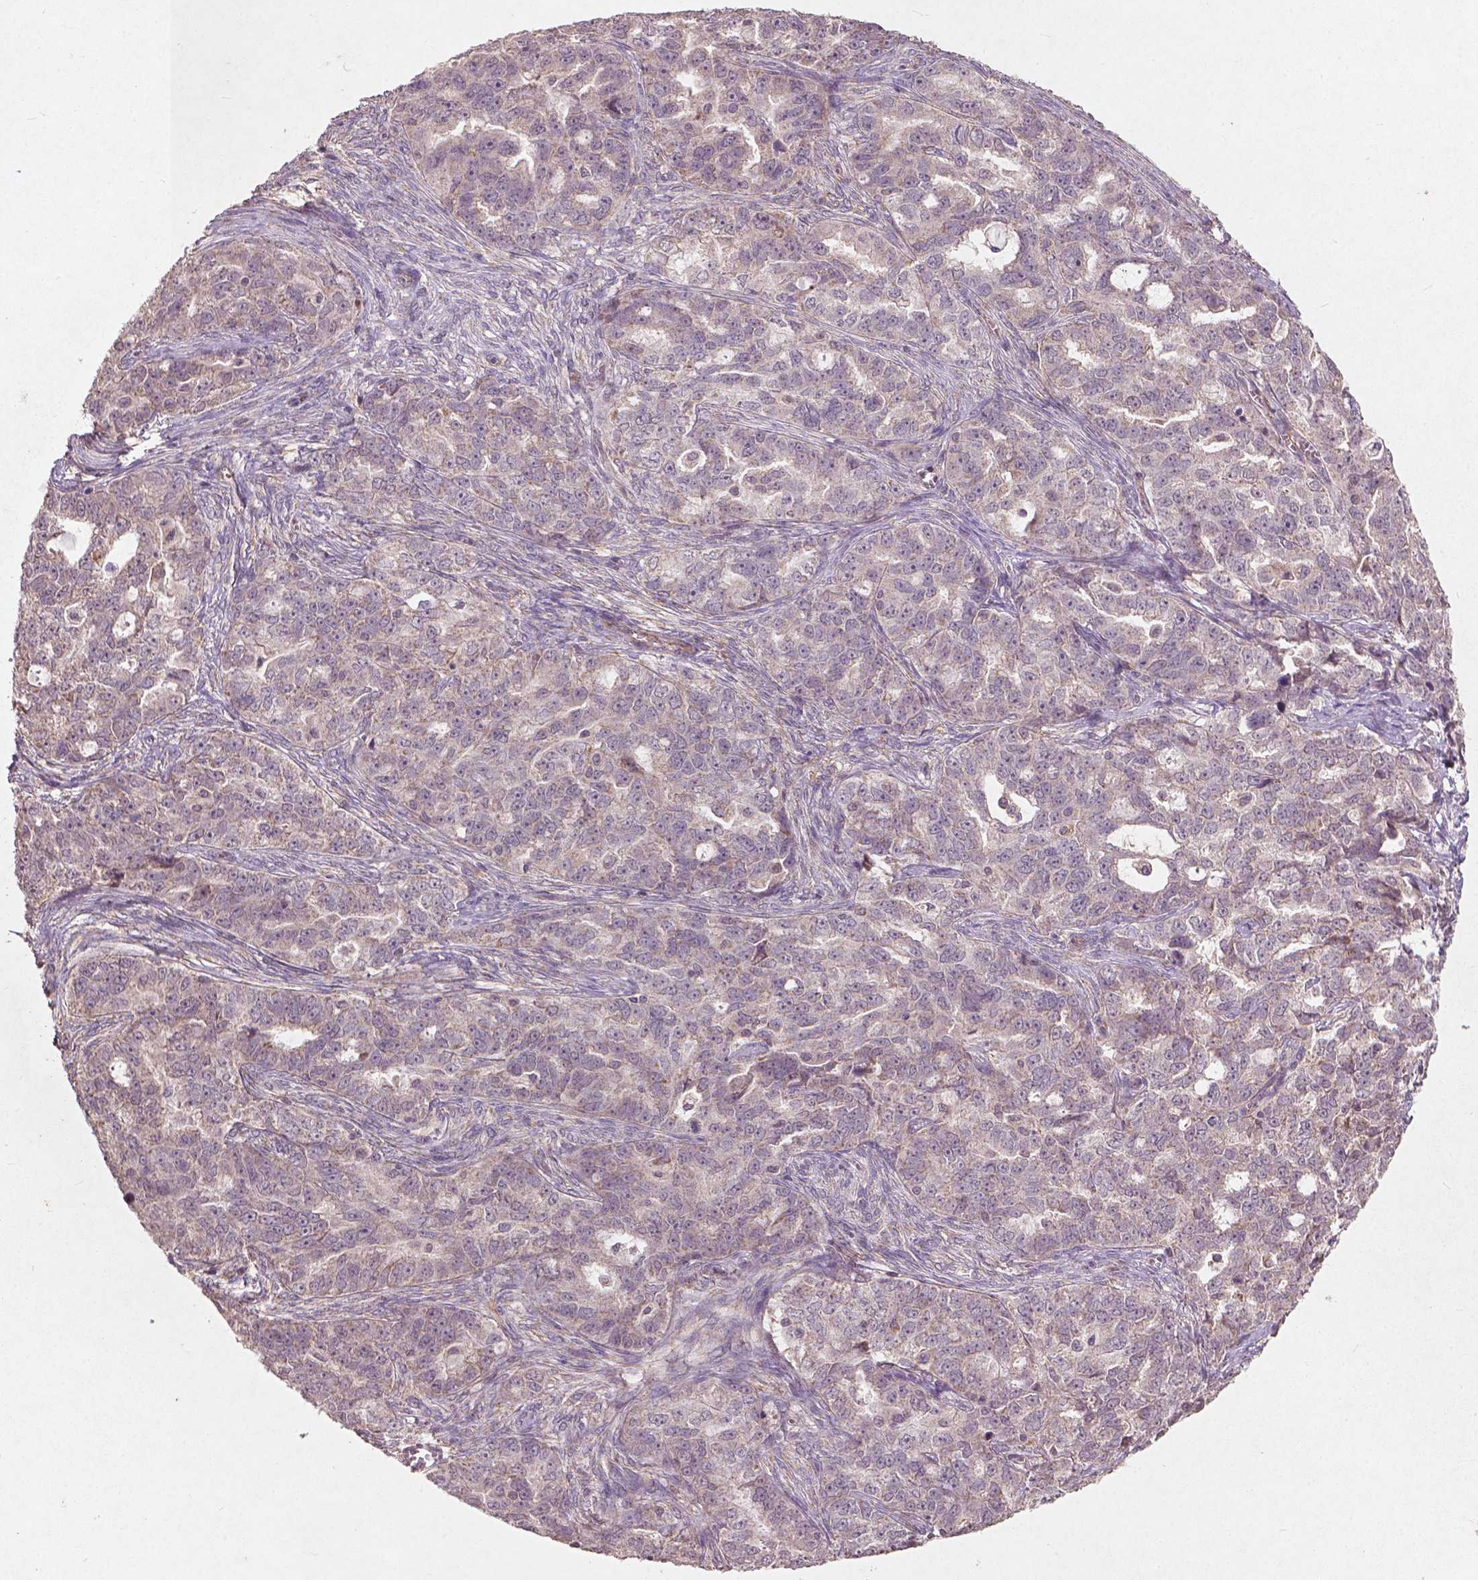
{"staining": {"intensity": "negative", "quantity": "none", "location": "none"}, "tissue": "ovarian cancer", "cell_type": "Tumor cells", "image_type": "cancer", "snomed": [{"axis": "morphology", "description": "Cystadenocarcinoma, serous, NOS"}, {"axis": "topography", "description": "Ovary"}], "caption": "The immunohistochemistry image has no significant staining in tumor cells of ovarian cancer tissue.", "gene": "SMAD2", "patient": {"sex": "female", "age": 51}}